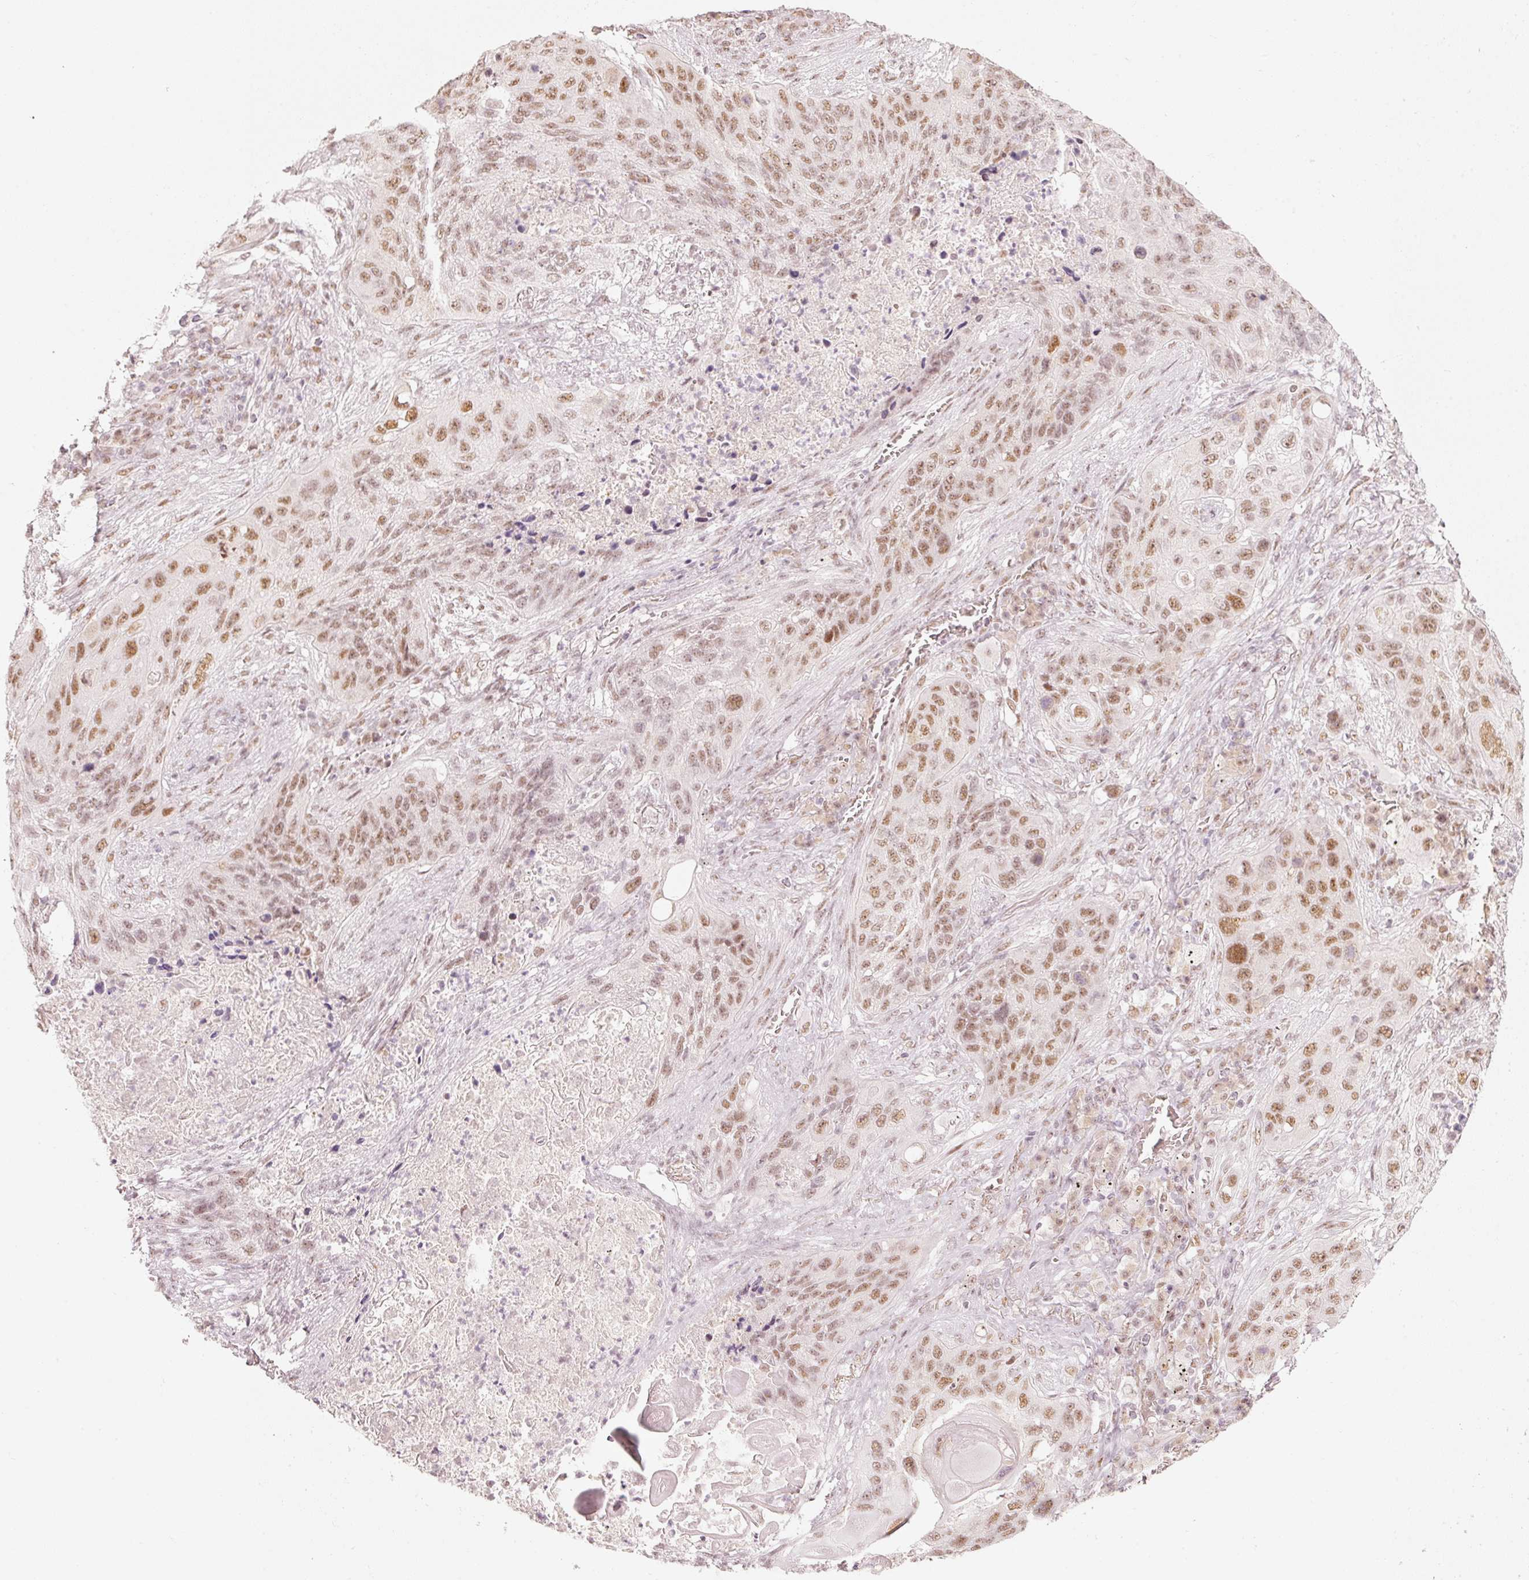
{"staining": {"intensity": "moderate", "quantity": ">75%", "location": "nuclear"}, "tissue": "lung cancer", "cell_type": "Tumor cells", "image_type": "cancer", "snomed": [{"axis": "morphology", "description": "Squamous cell carcinoma, NOS"}, {"axis": "topography", "description": "Lung"}], "caption": "Protein analysis of lung squamous cell carcinoma tissue shows moderate nuclear positivity in about >75% of tumor cells. The staining was performed using DAB (3,3'-diaminobenzidine) to visualize the protein expression in brown, while the nuclei were stained in blue with hematoxylin (Magnification: 20x).", "gene": "PPP1R10", "patient": {"sex": "female", "age": 63}}